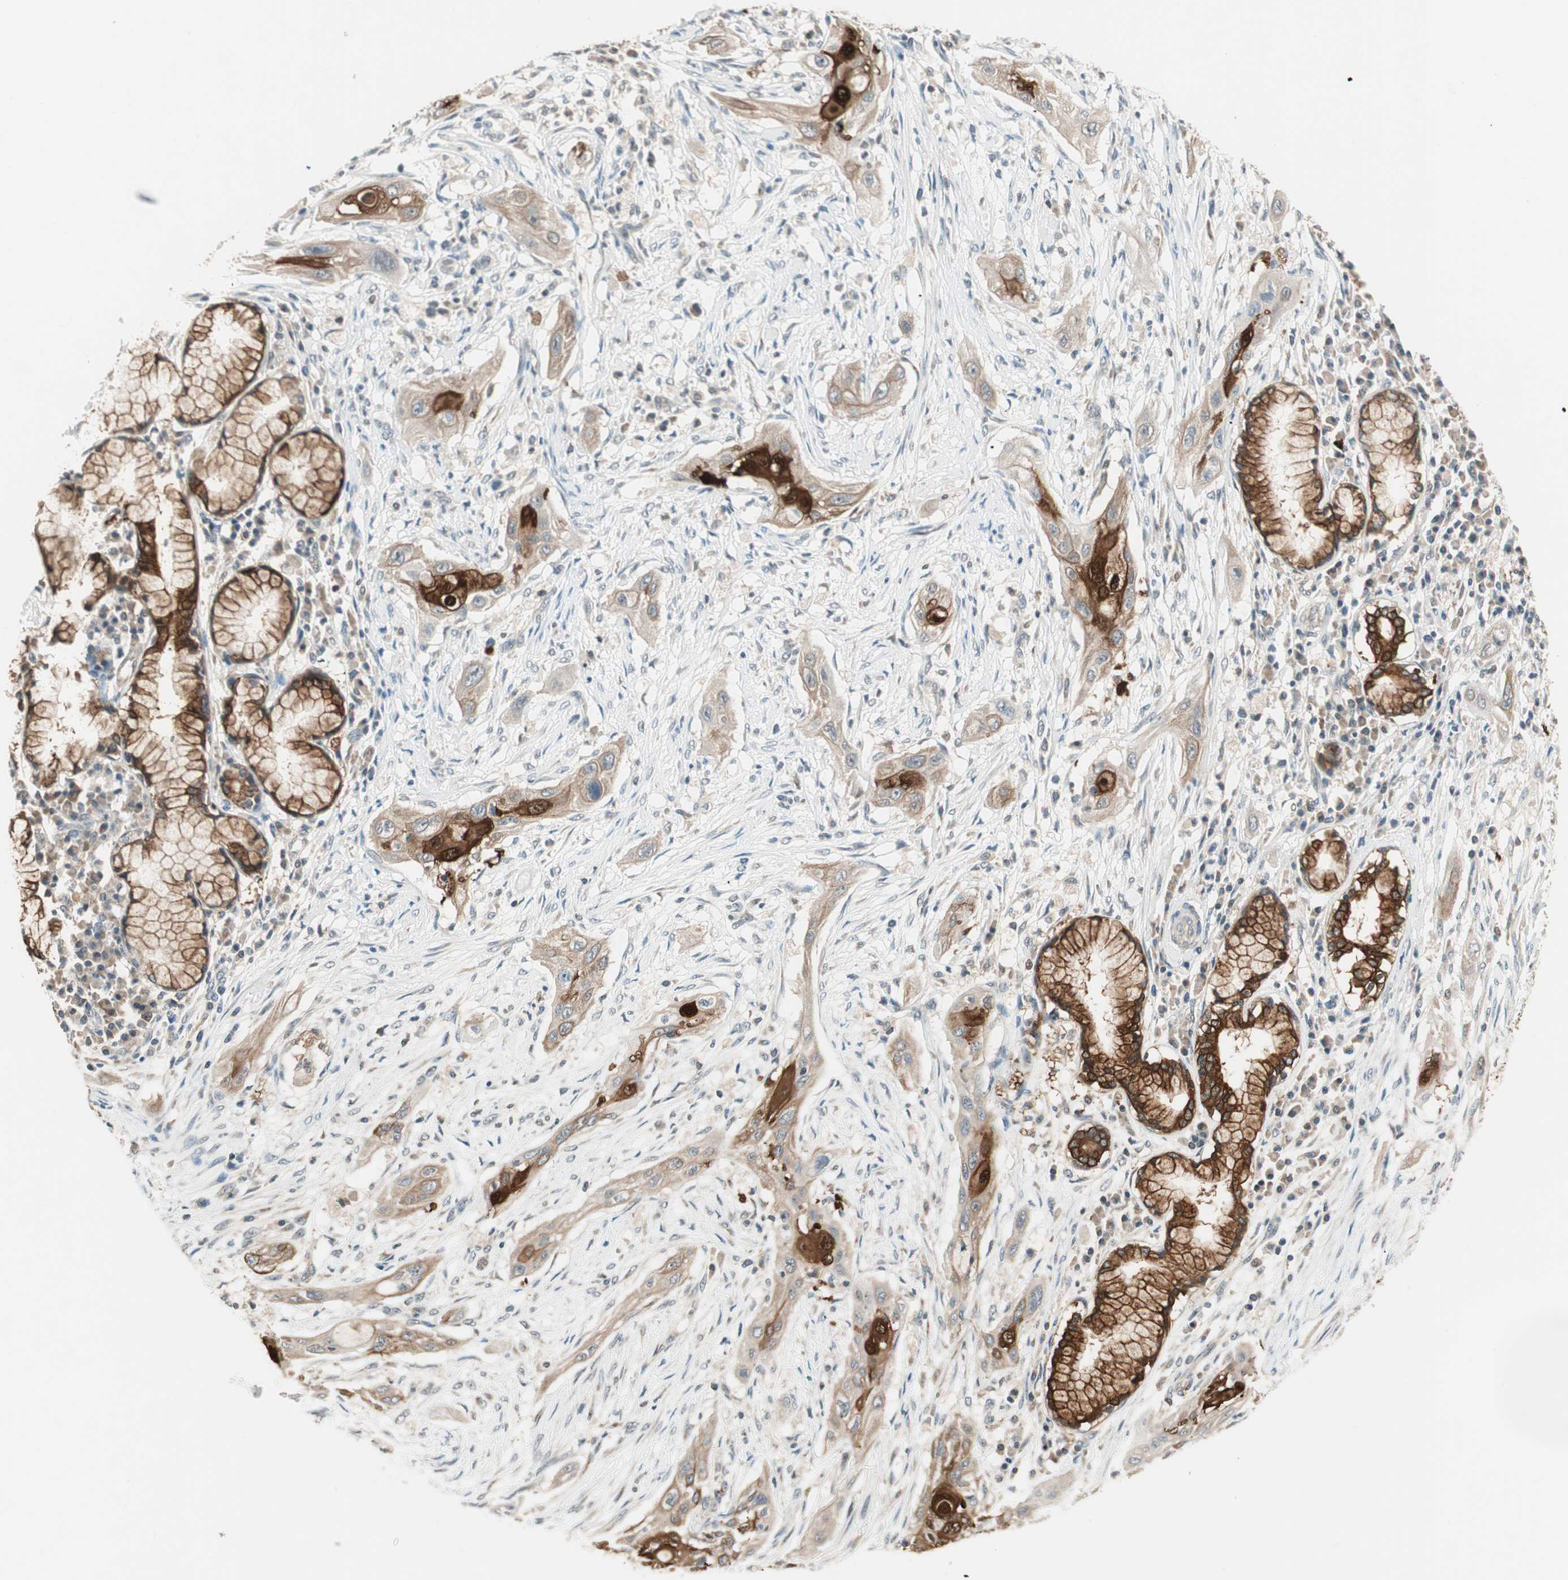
{"staining": {"intensity": "strong", "quantity": "25%-75%", "location": "cytoplasmic/membranous"}, "tissue": "lung cancer", "cell_type": "Tumor cells", "image_type": "cancer", "snomed": [{"axis": "morphology", "description": "Squamous cell carcinoma, NOS"}, {"axis": "topography", "description": "Lung"}], "caption": "A brown stain highlights strong cytoplasmic/membranous positivity of a protein in human squamous cell carcinoma (lung) tumor cells. (DAB = brown stain, brightfield microscopy at high magnification).", "gene": "TRIM21", "patient": {"sex": "female", "age": 47}}